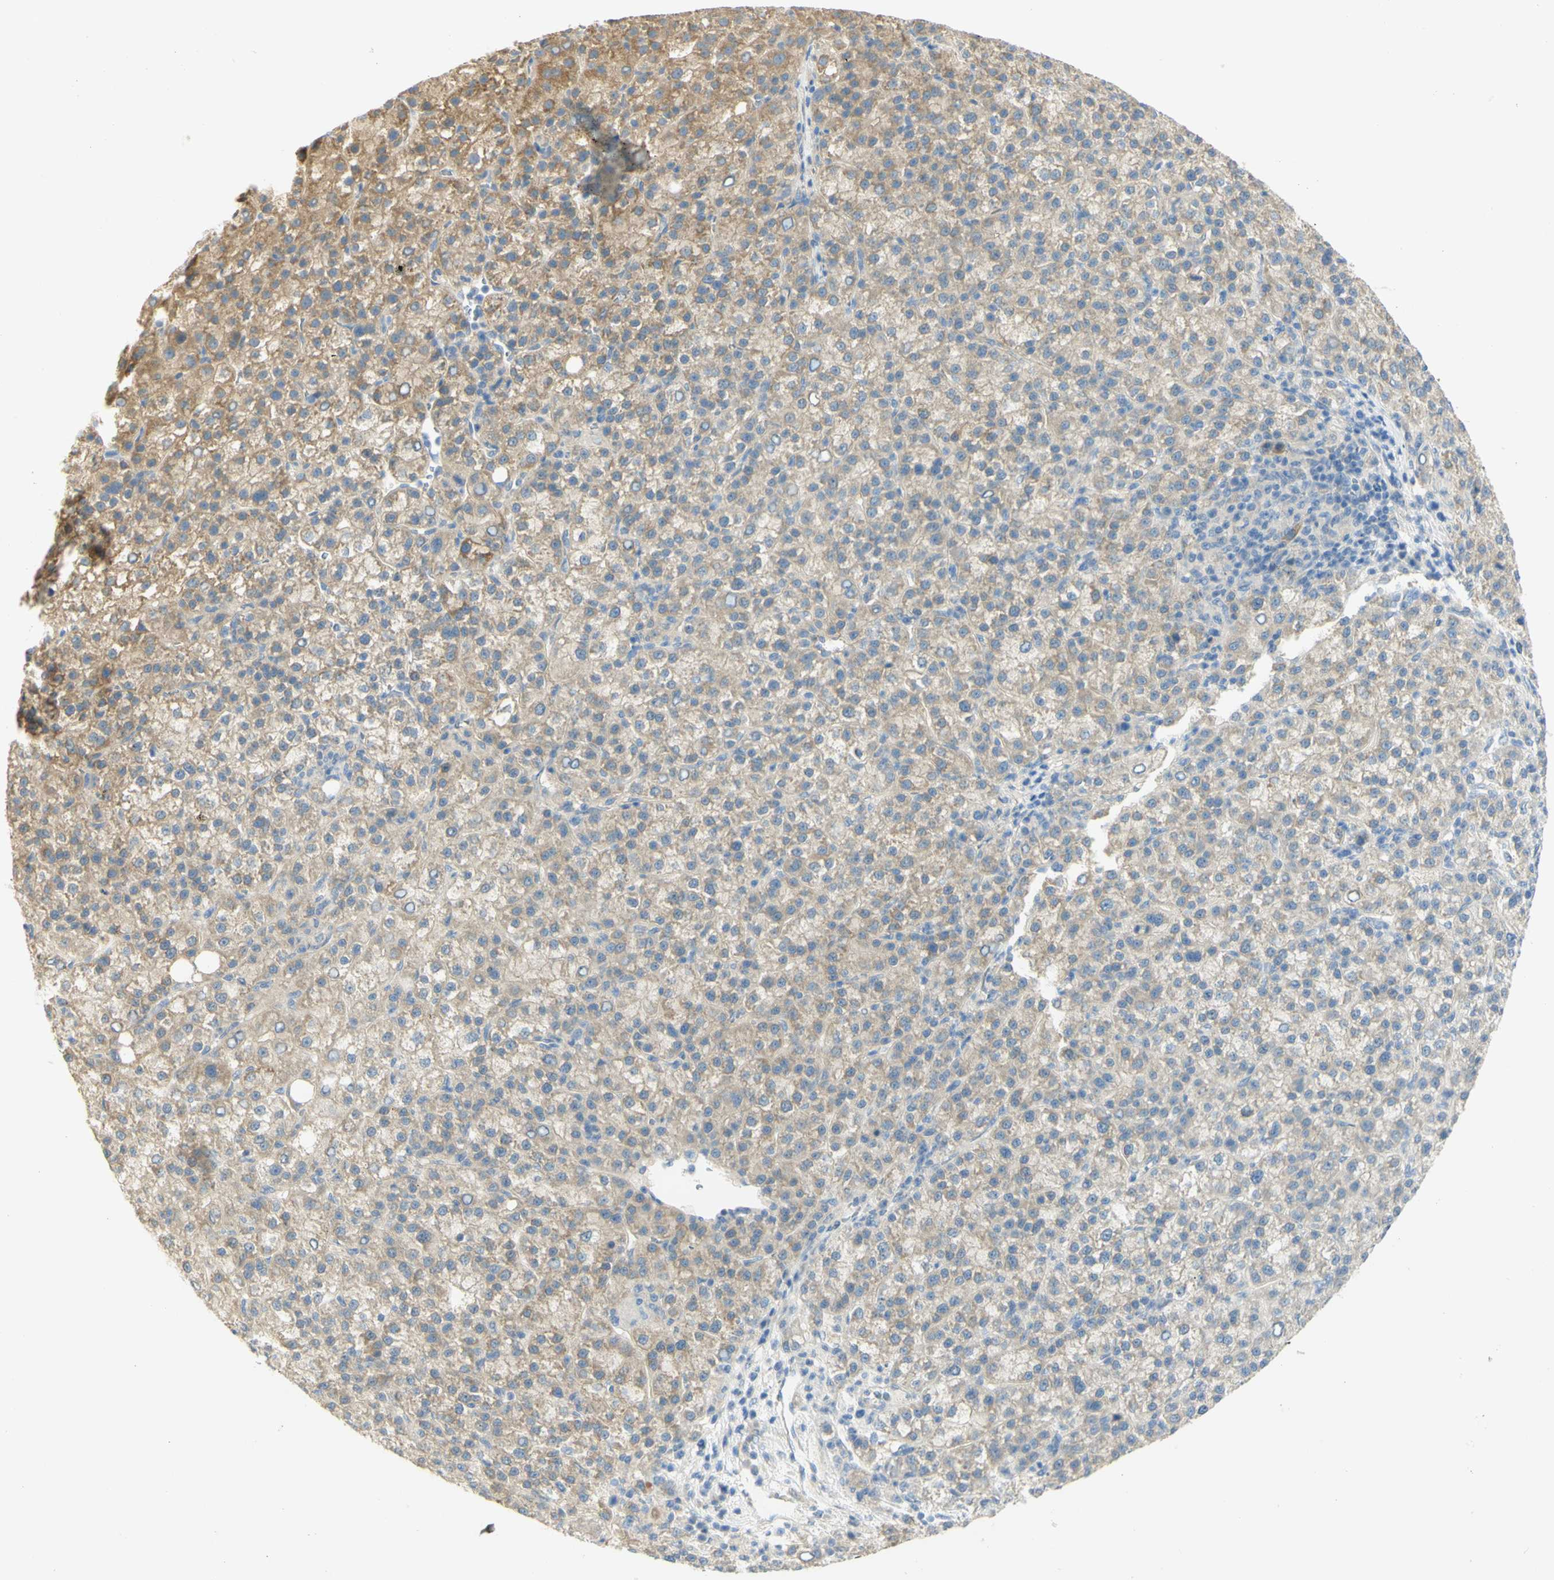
{"staining": {"intensity": "moderate", "quantity": "25%-75%", "location": "cytoplasmic/membranous"}, "tissue": "liver cancer", "cell_type": "Tumor cells", "image_type": "cancer", "snomed": [{"axis": "morphology", "description": "Carcinoma, Hepatocellular, NOS"}, {"axis": "topography", "description": "Liver"}], "caption": "Liver cancer (hepatocellular carcinoma) stained for a protein reveals moderate cytoplasmic/membranous positivity in tumor cells.", "gene": "GCNT3", "patient": {"sex": "female", "age": 58}}